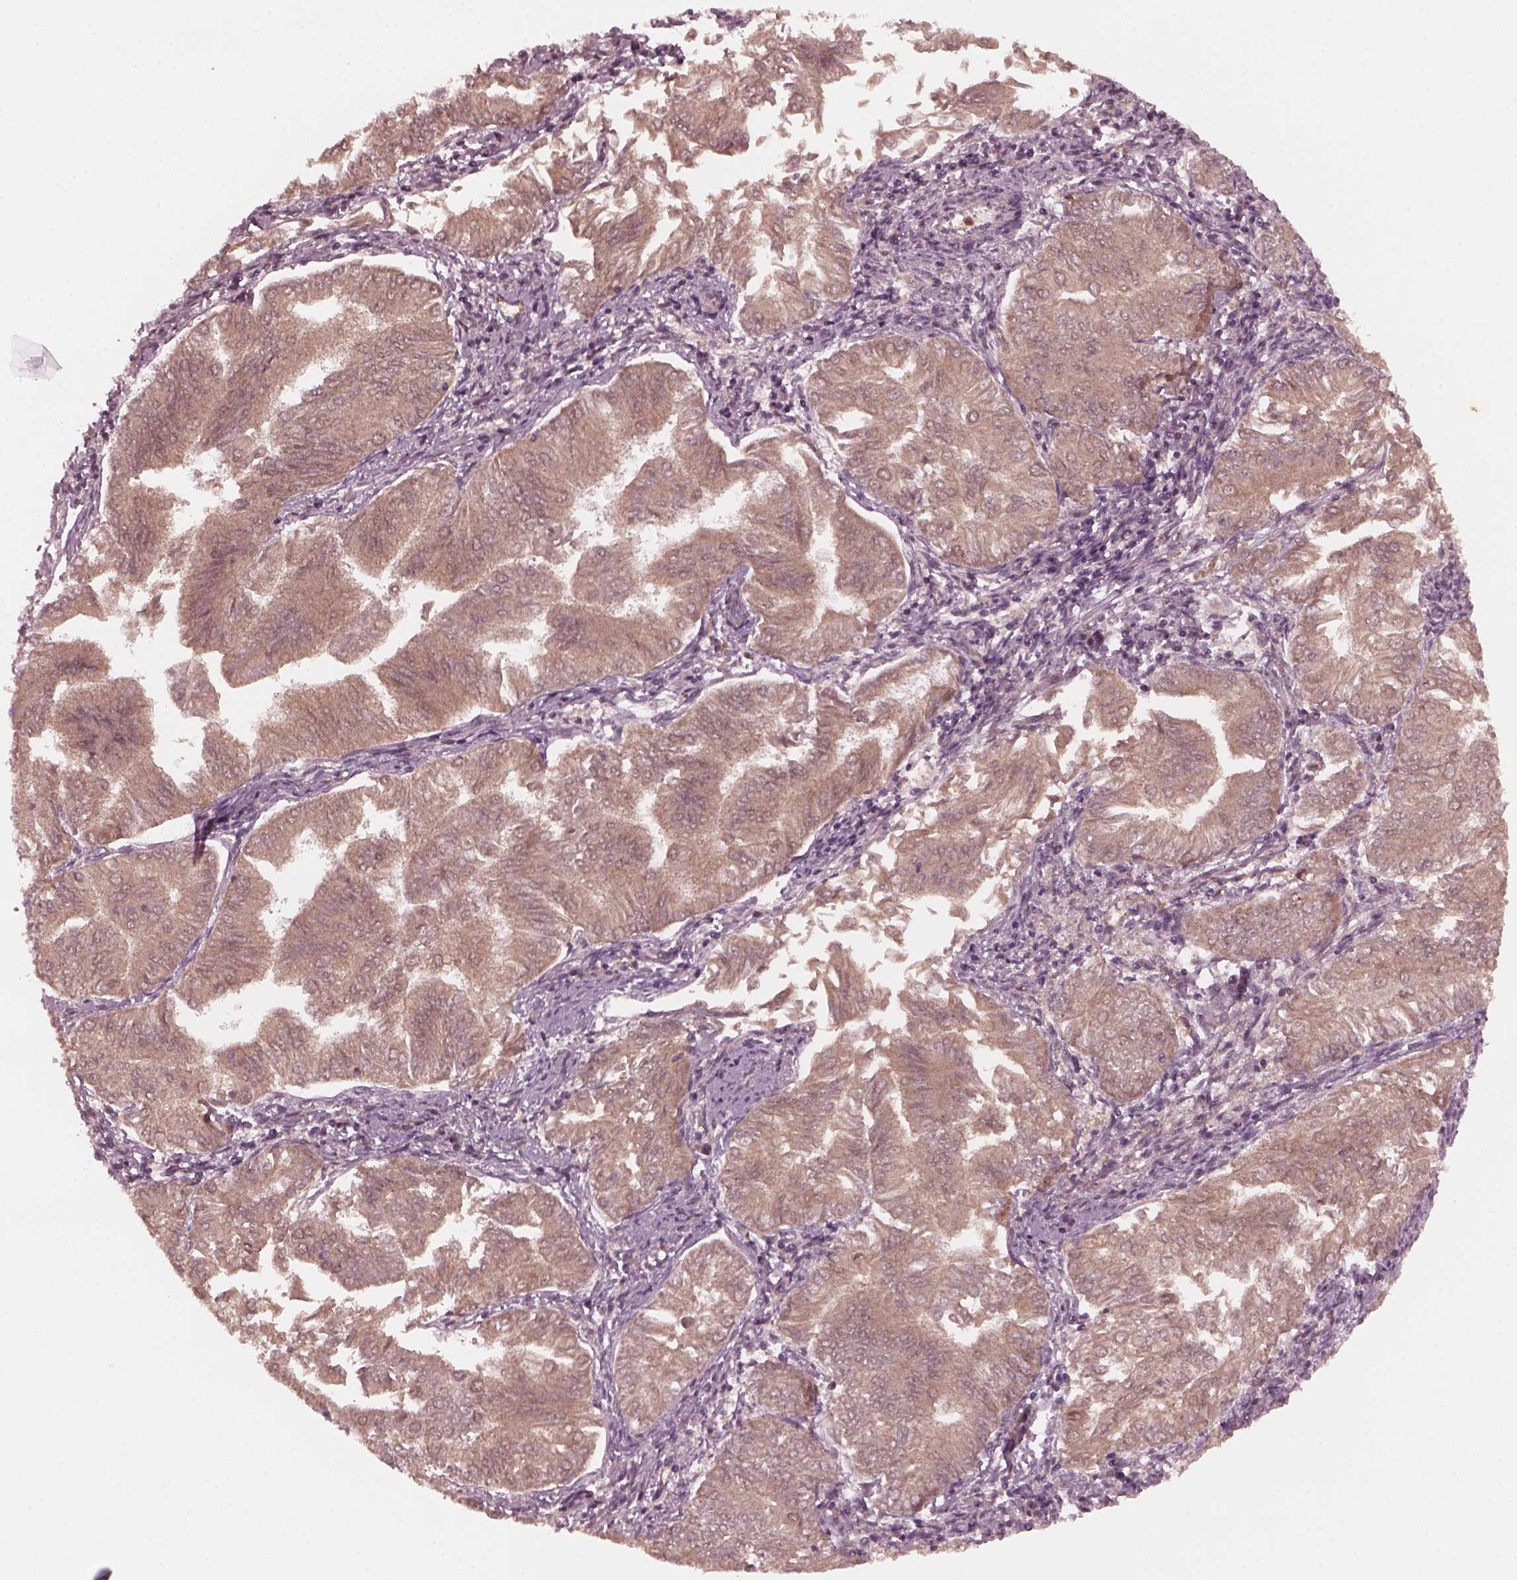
{"staining": {"intensity": "weak", "quantity": ">75%", "location": "cytoplasmic/membranous"}, "tissue": "endometrial cancer", "cell_type": "Tumor cells", "image_type": "cancer", "snomed": [{"axis": "morphology", "description": "Adenocarcinoma, NOS"}, {"axis": "topography", "description": "Endometrium"}], "caption": "Endometrial cancer (adenocarcinoma) was stained to show a protein in brown. There is low levels of weak cytoplasmic/membranous staining in approximately >75% of tumor cells.", "gene": "FAF2", "patient": {"sex": "female", "age": 53}}